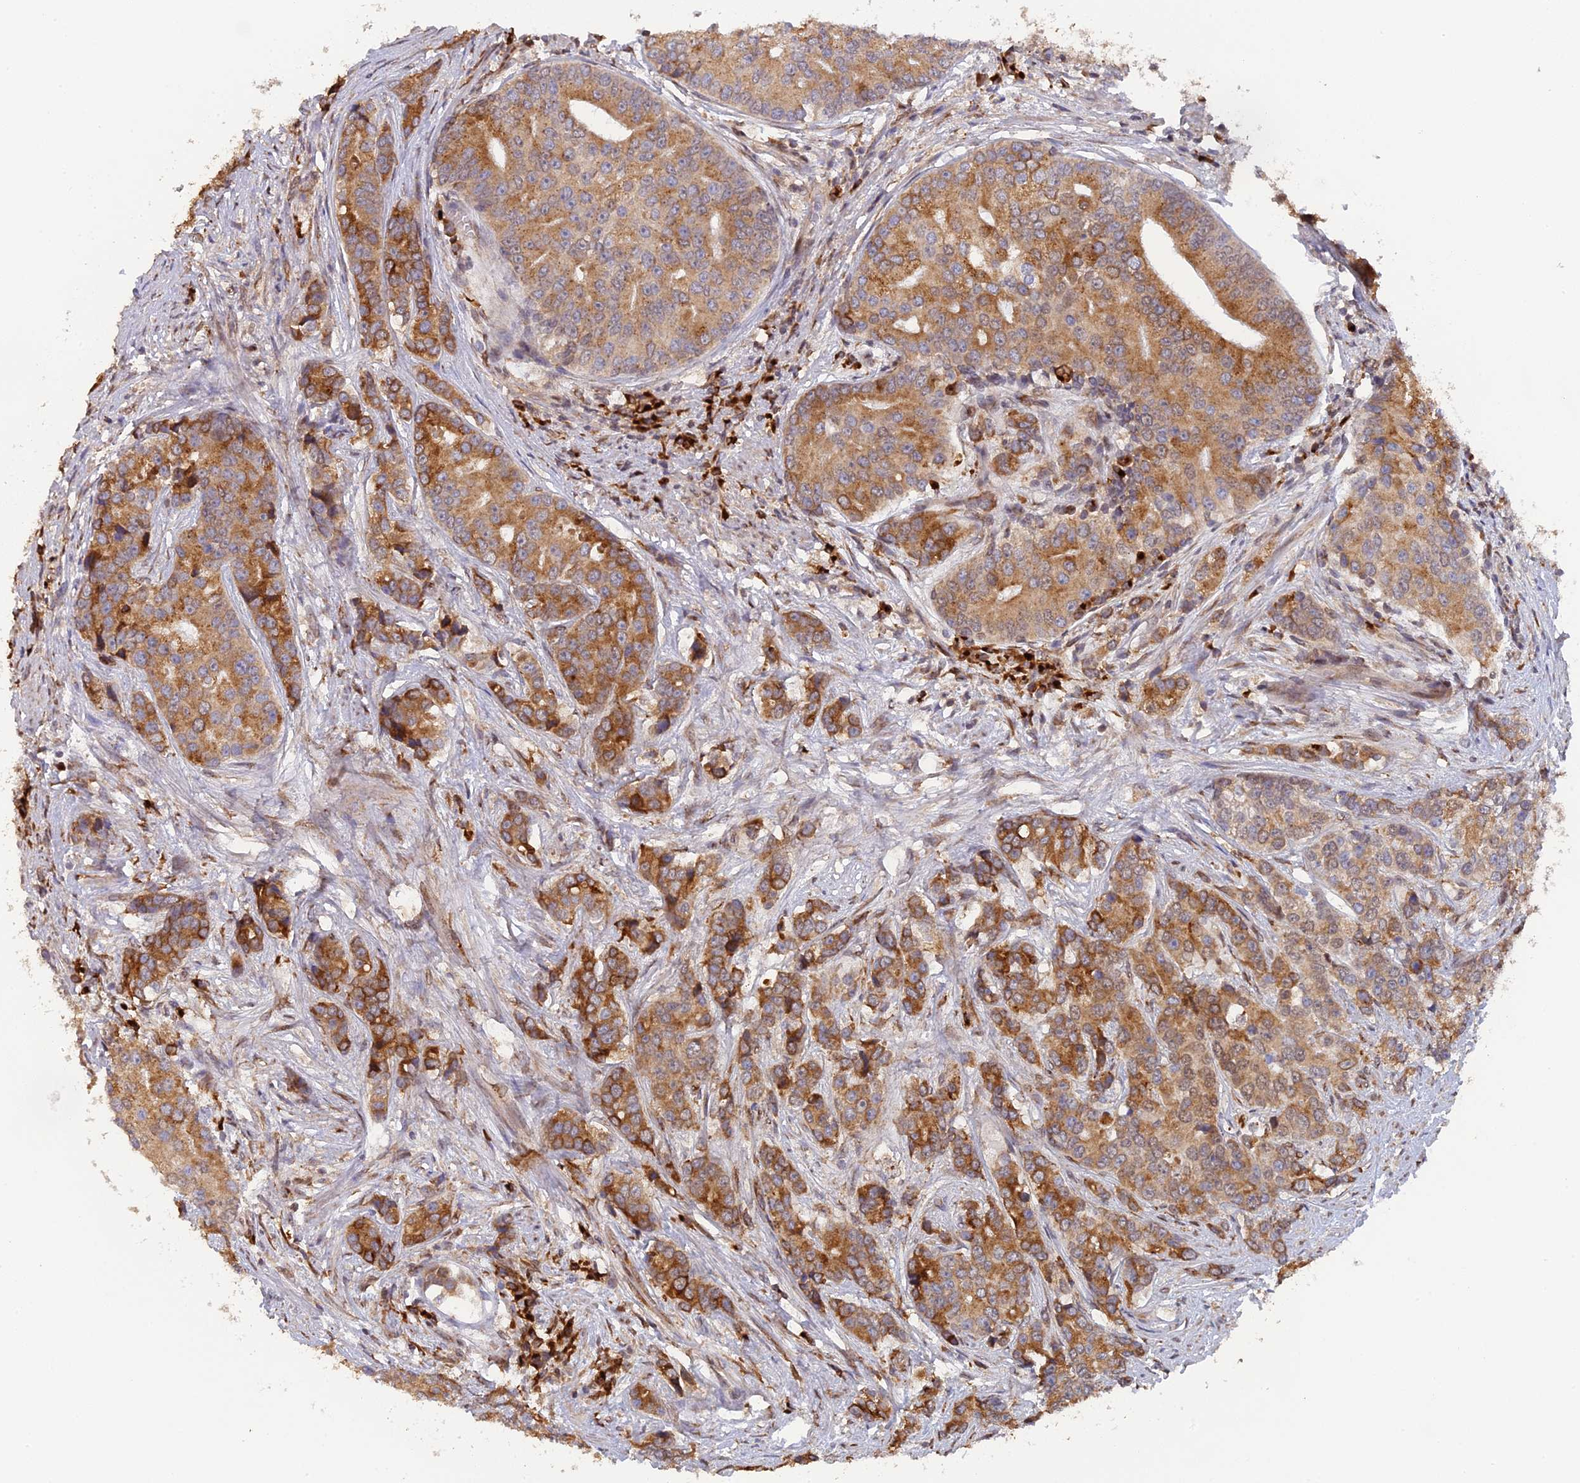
{"staining": {"intensity": "moderate", "quantity": ">75%", "location": "cytoplasmic/membranous,nuclear"}, "tissue": "prostate cancer", "cell_type": "Tumor cells", "image_type": "cancer", "snomed": [{"axis": "morphology", "description": "Adenocarcinoma, High grade"}, {"axis": "topography", "description": "Prostate"}], "caption": "Prostate cancer (adenocarcinoma (high-grade)) stained with a protein marker reveals moderate staining in tumor cells.", "gene": "SNX17", "patient": {"sex": "male", "age": 62}}